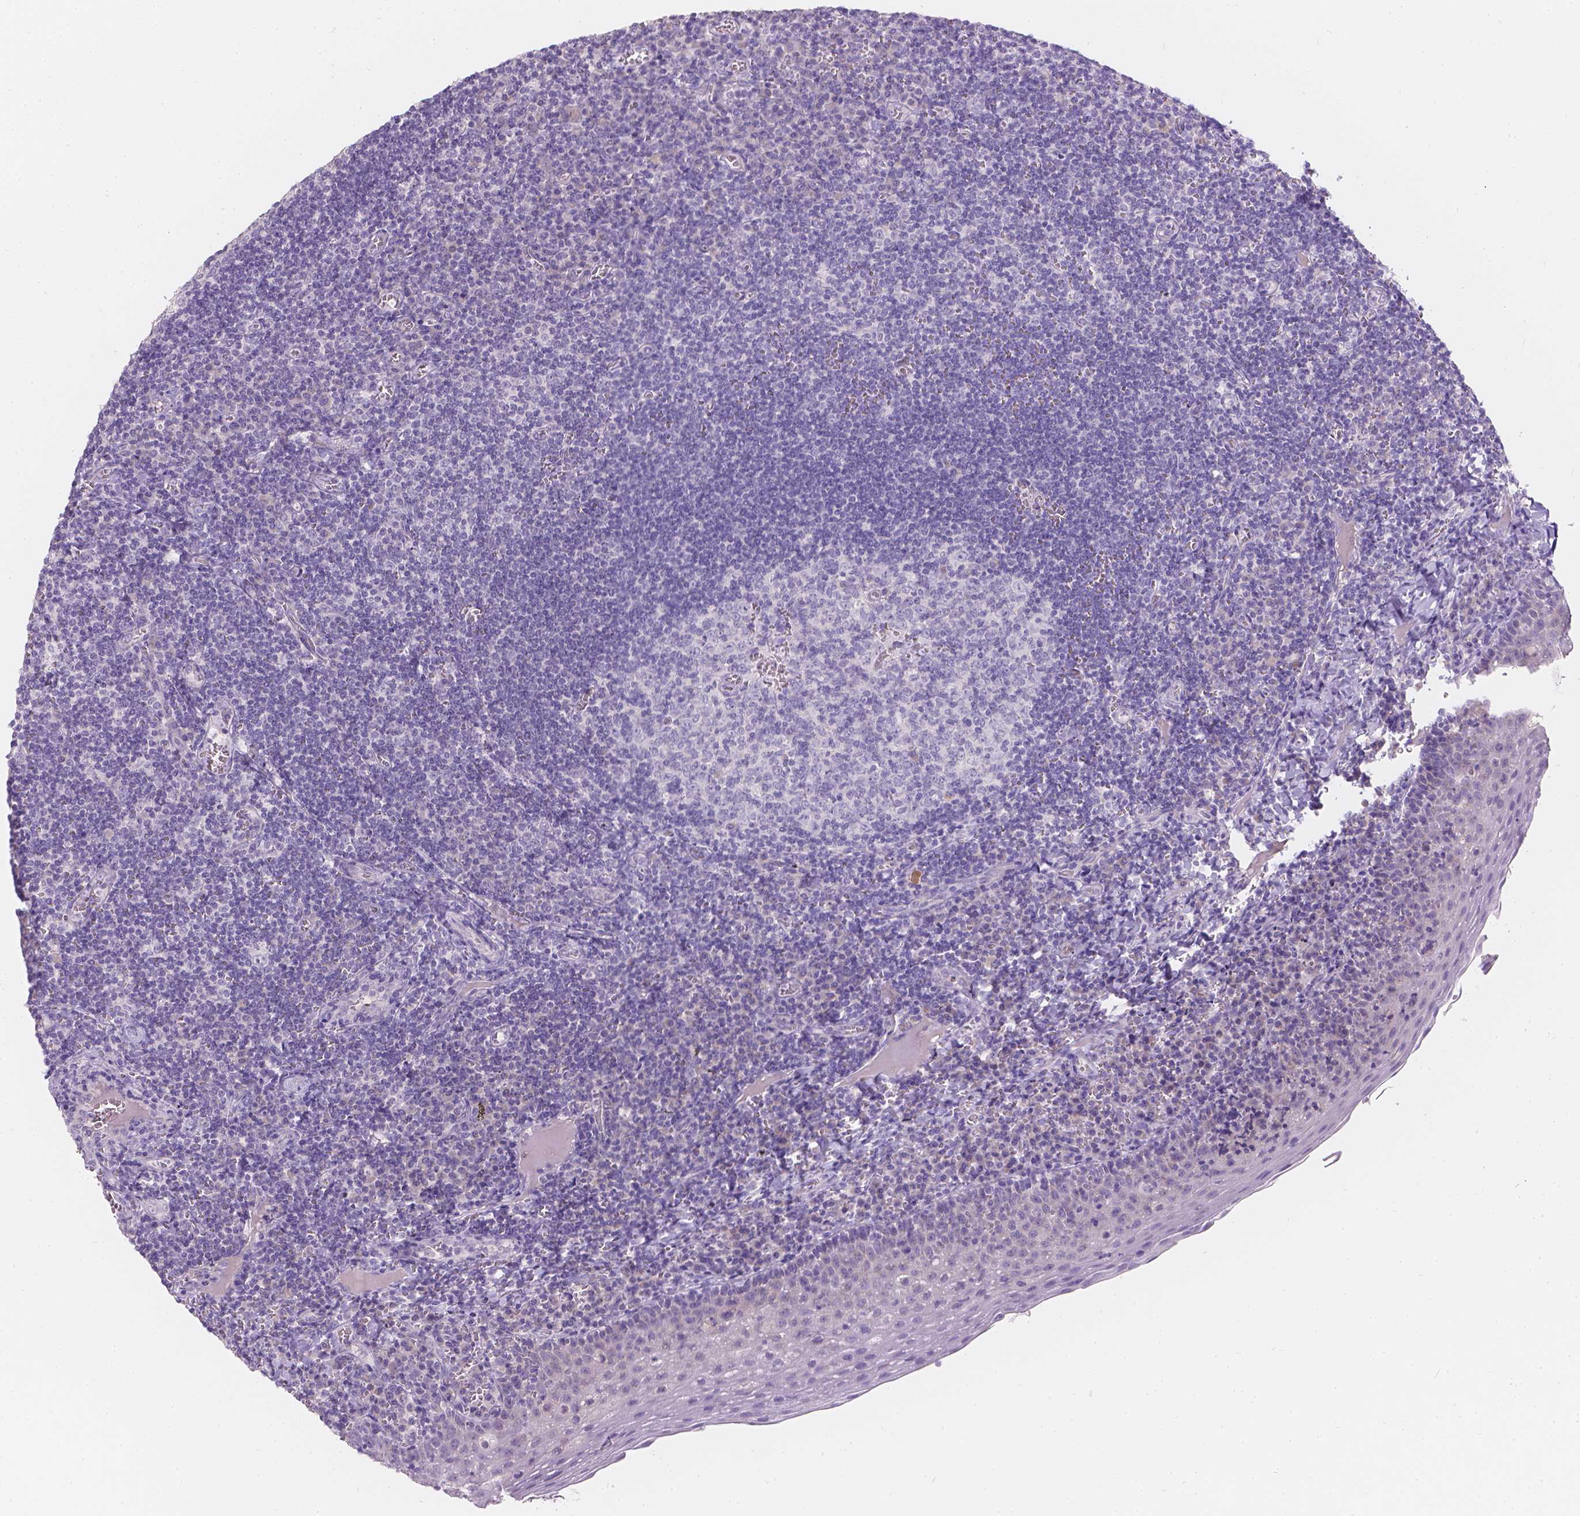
{"staining": {"intensity": "negative", "quantity": "none", "location": "none"}, "tissue": "tonsil", "cell_type": "Germinal center cells", "image_type": "normal", "snomed": [{"axis": "morphology", "description": "Normal tissue, NOS"}, {"axis": "morphology", "description": "Inflammation, NOS"}, {"axis": "topography", "description": "Tonsil"}], "caption": "This micrograph is of benign tonsil stained with IHC to label a protein in brown with the nuclei are counter-stained blue. There is no staining in germinal center cells.", "gene": "HTN3", "patient": {"sex": "female", "age": 31}}